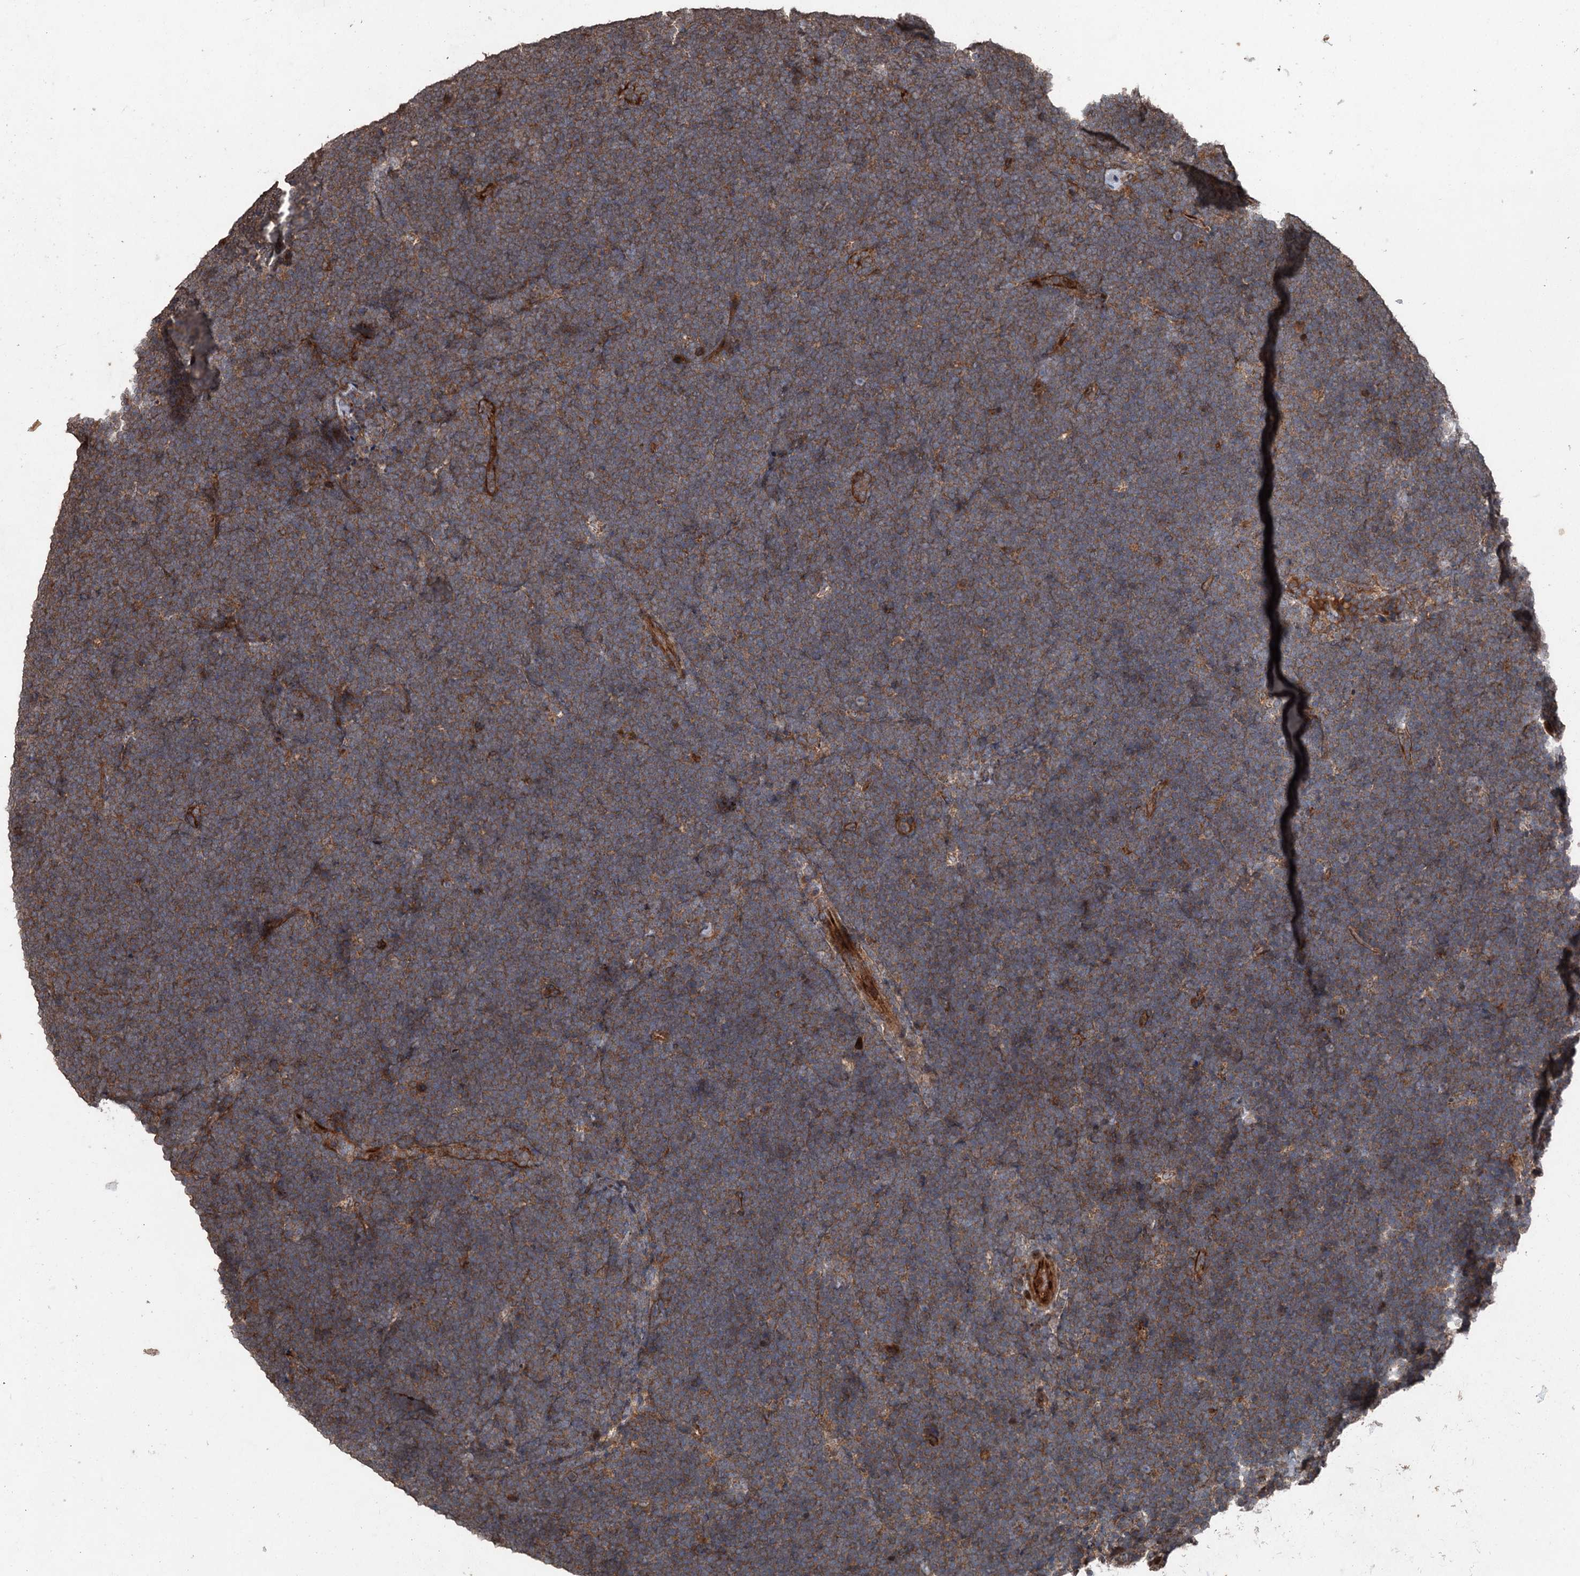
{"staining": {"intensity": "moderate", "quantity": ">75%", "location": "cytoplasmic/membranous"}, "tissue": "lymphoma", "cell_type": "Tumor cells", "image_type": "cancer", "snomed": [{"axis": "morphology", "description": "Malignant lymphoma, non-Hodgkin's type, High grade"}, {"axis": "topography", "description": "Lymph node"}], "caption": "The image reveals a brown stain indicating the presence of a protein in the cytoplasmic/membranous of tumor cells in lymphoma.", "gene": "ALAS1", "patient": {"sex": "male", "age": 13}}